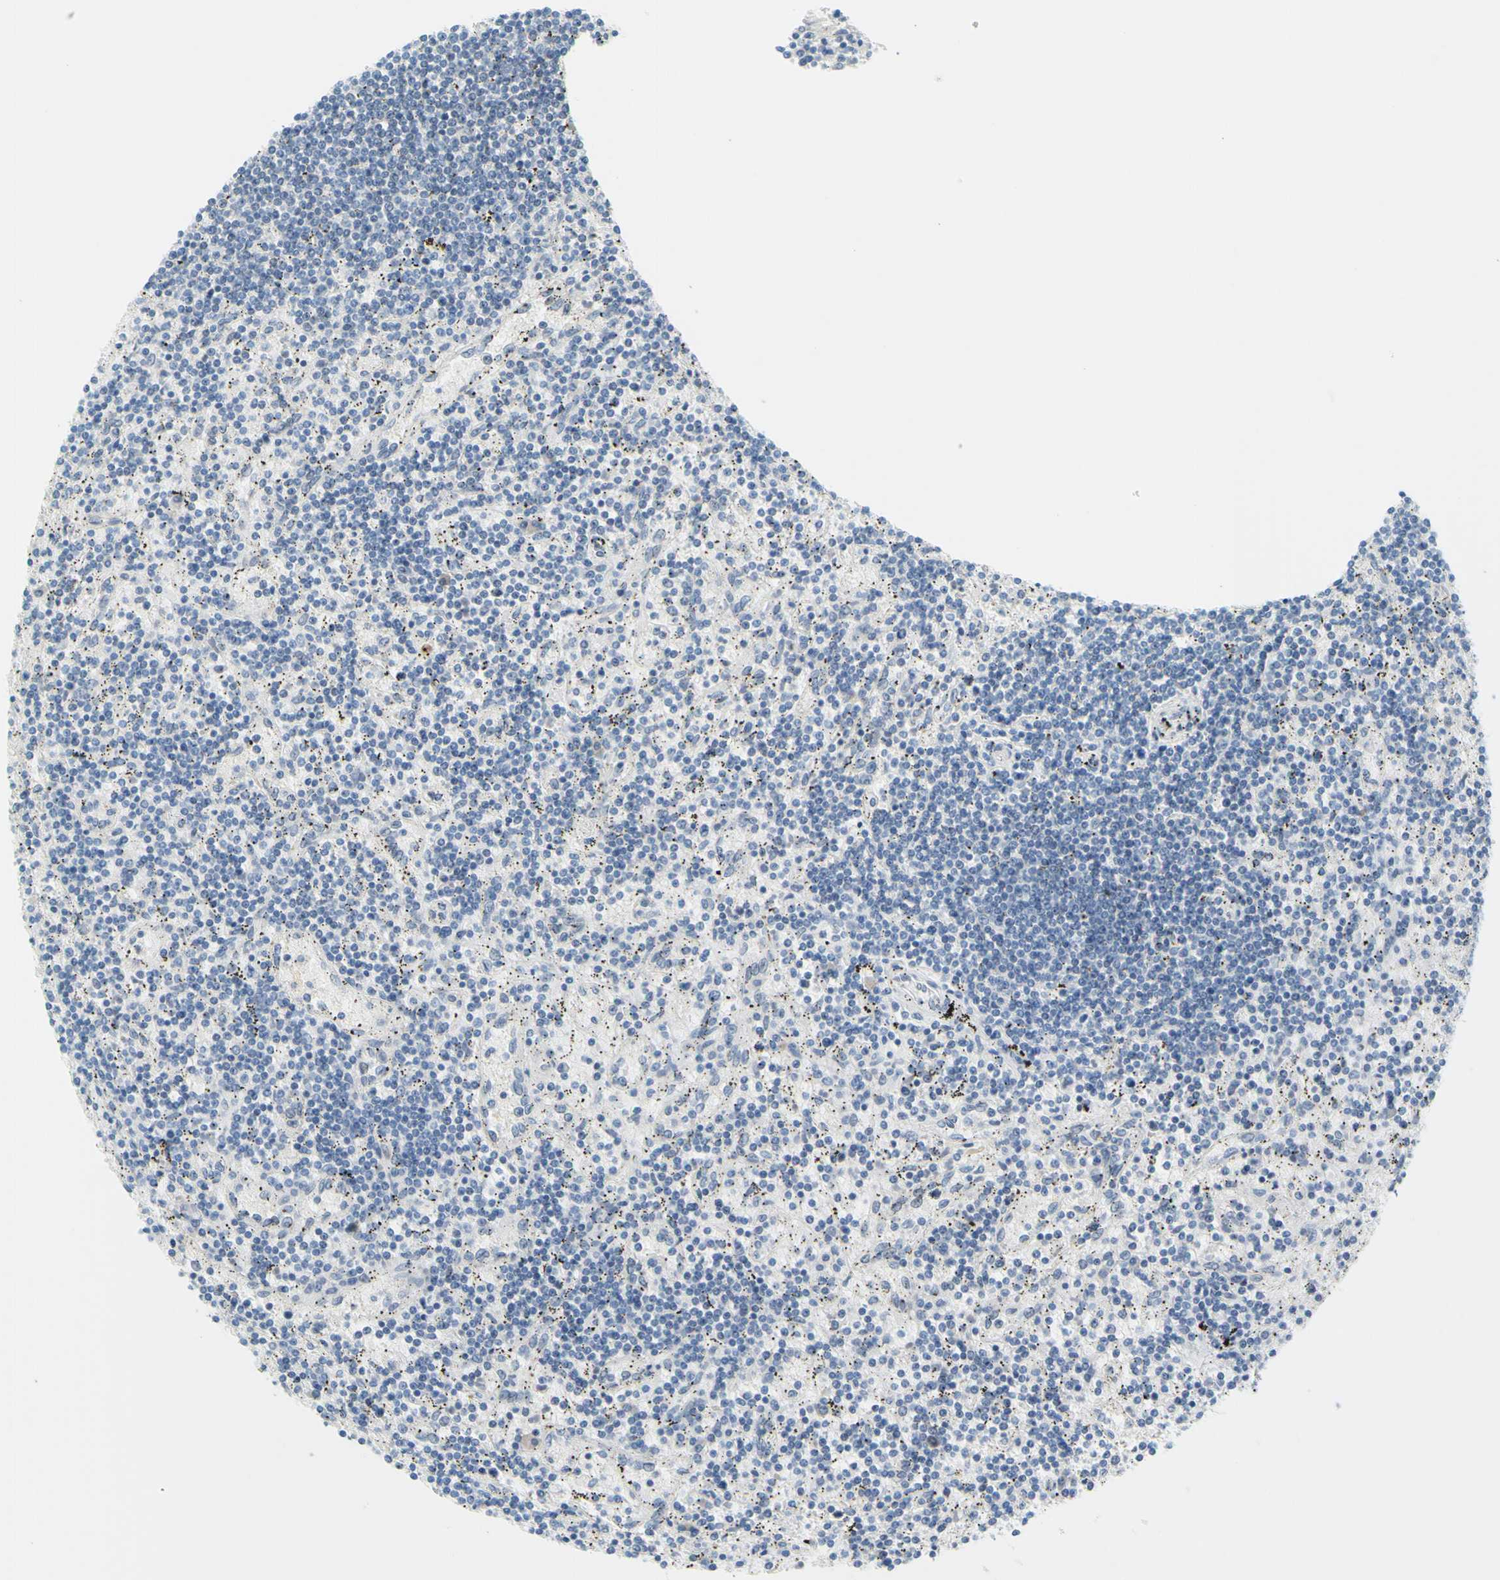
{"staining": {"intensity": "negative", "quantity": "none", "location": "none"}, "tissue": "lymphoma", "cell_type": "Tumor cells", "image_type": "cancer", "snomed": [{"axis": "morphology", "description": "Malignant lymphoma, non-Hodgkin's type, Low grade"}, {"axis": "topography", "description": "Spleen"}], "caption": "Lymphoma was stained to show a protein in brown. There is no significant staining in tumor cells.", "gene": "DCT", "patient": {"sex": "male", "age": 76}}